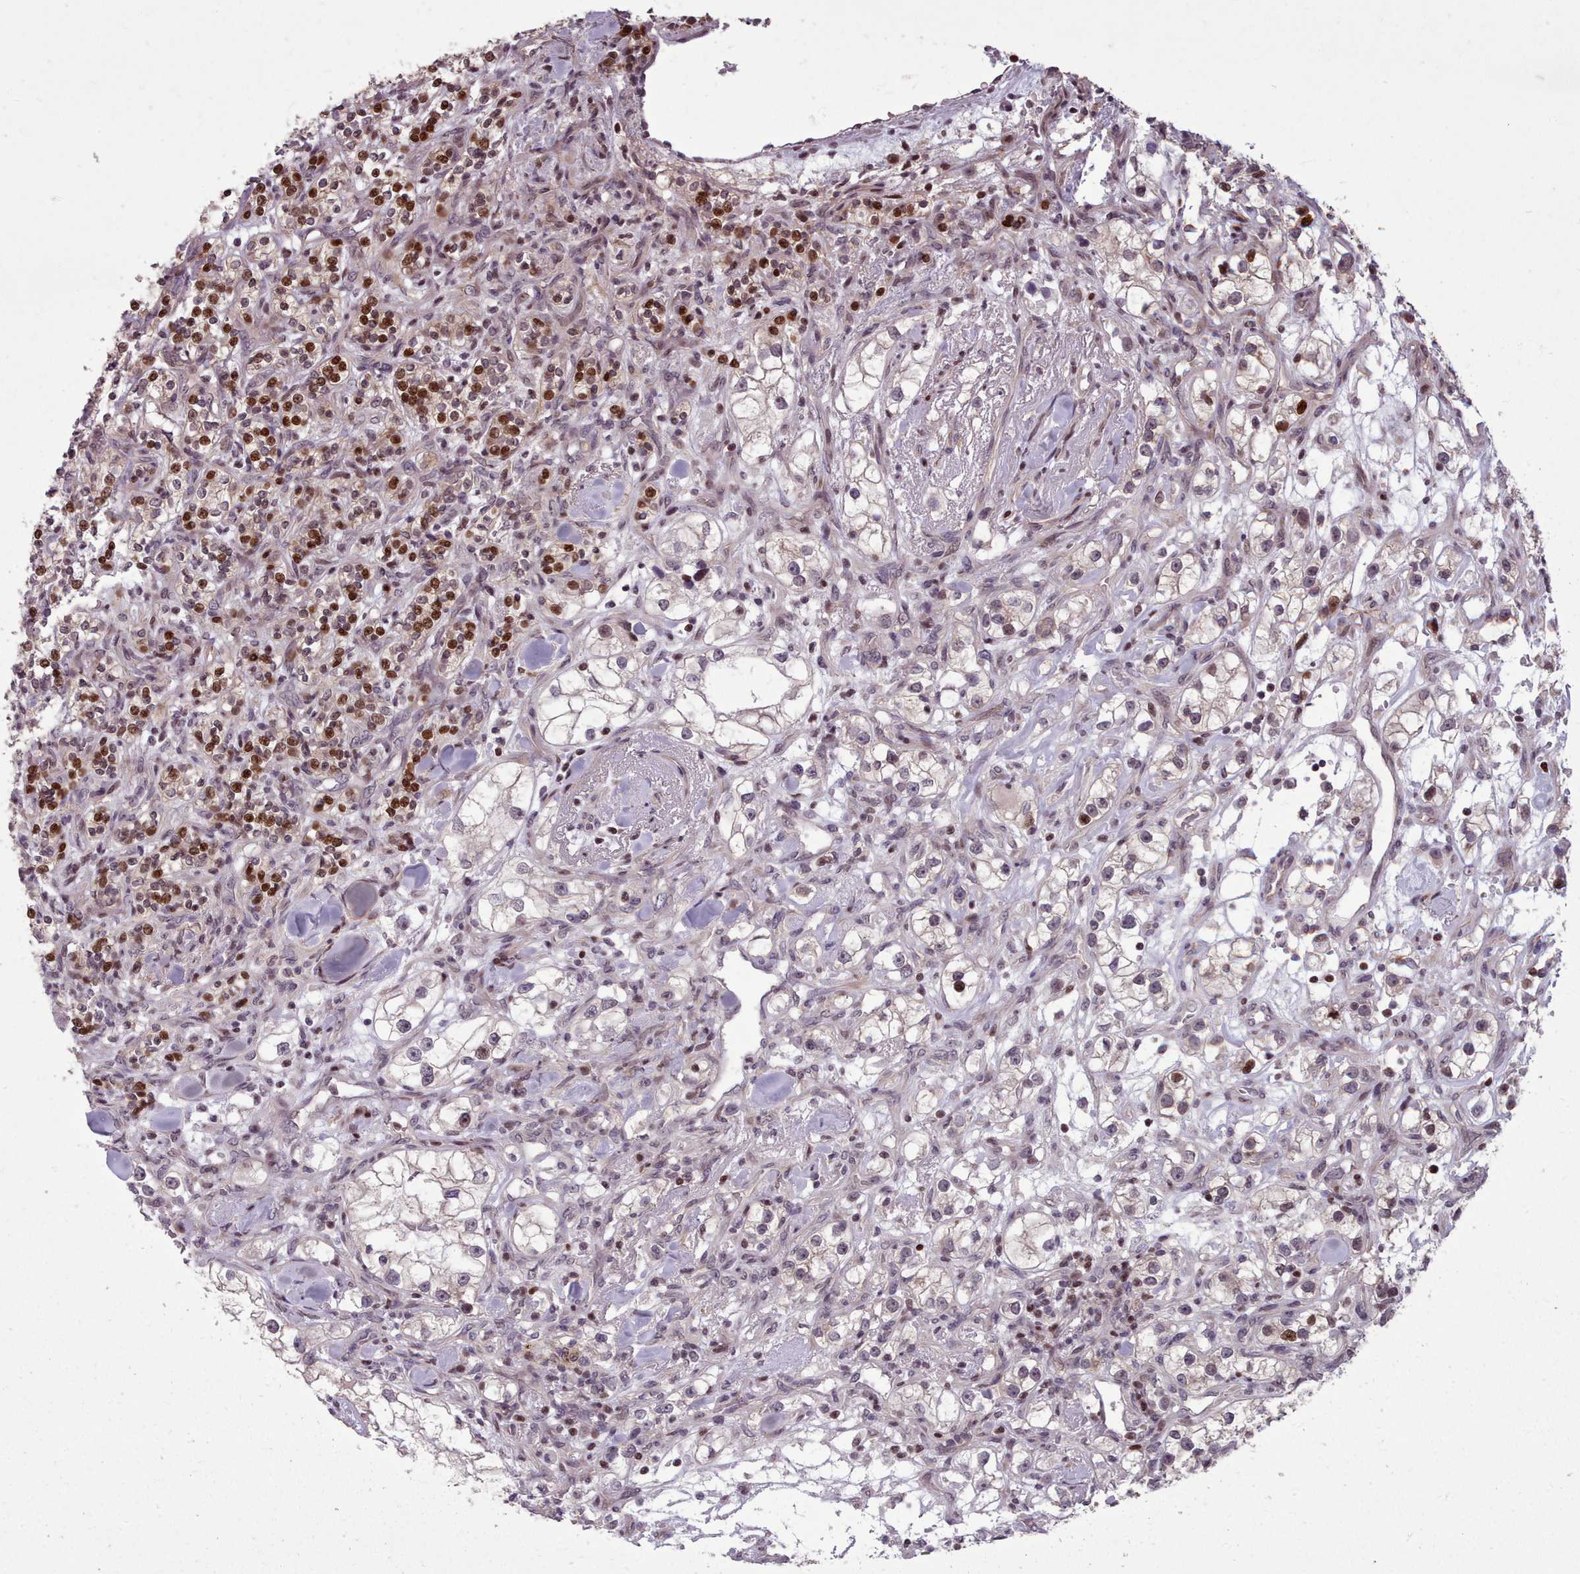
{"staining": {"intensity": "moderate", "quantity": "25%-75%", "location": "nuclear"}, "tissue": "renal cancer", "cell_type": "Tumor cells", "image_type": "cancer", "snomed": [{"axis": "morphology", "description": "Adenocarcinoma, NOS"}, {"axis": "topography", "description": "Kidney"}], "caption": "Moderate nuclear expression is identified in about 25%-75% of tumor cells in adenocarcinoma (renal).", "gene": "ENSA", "patient": {"sex": "male", "age": 77}}